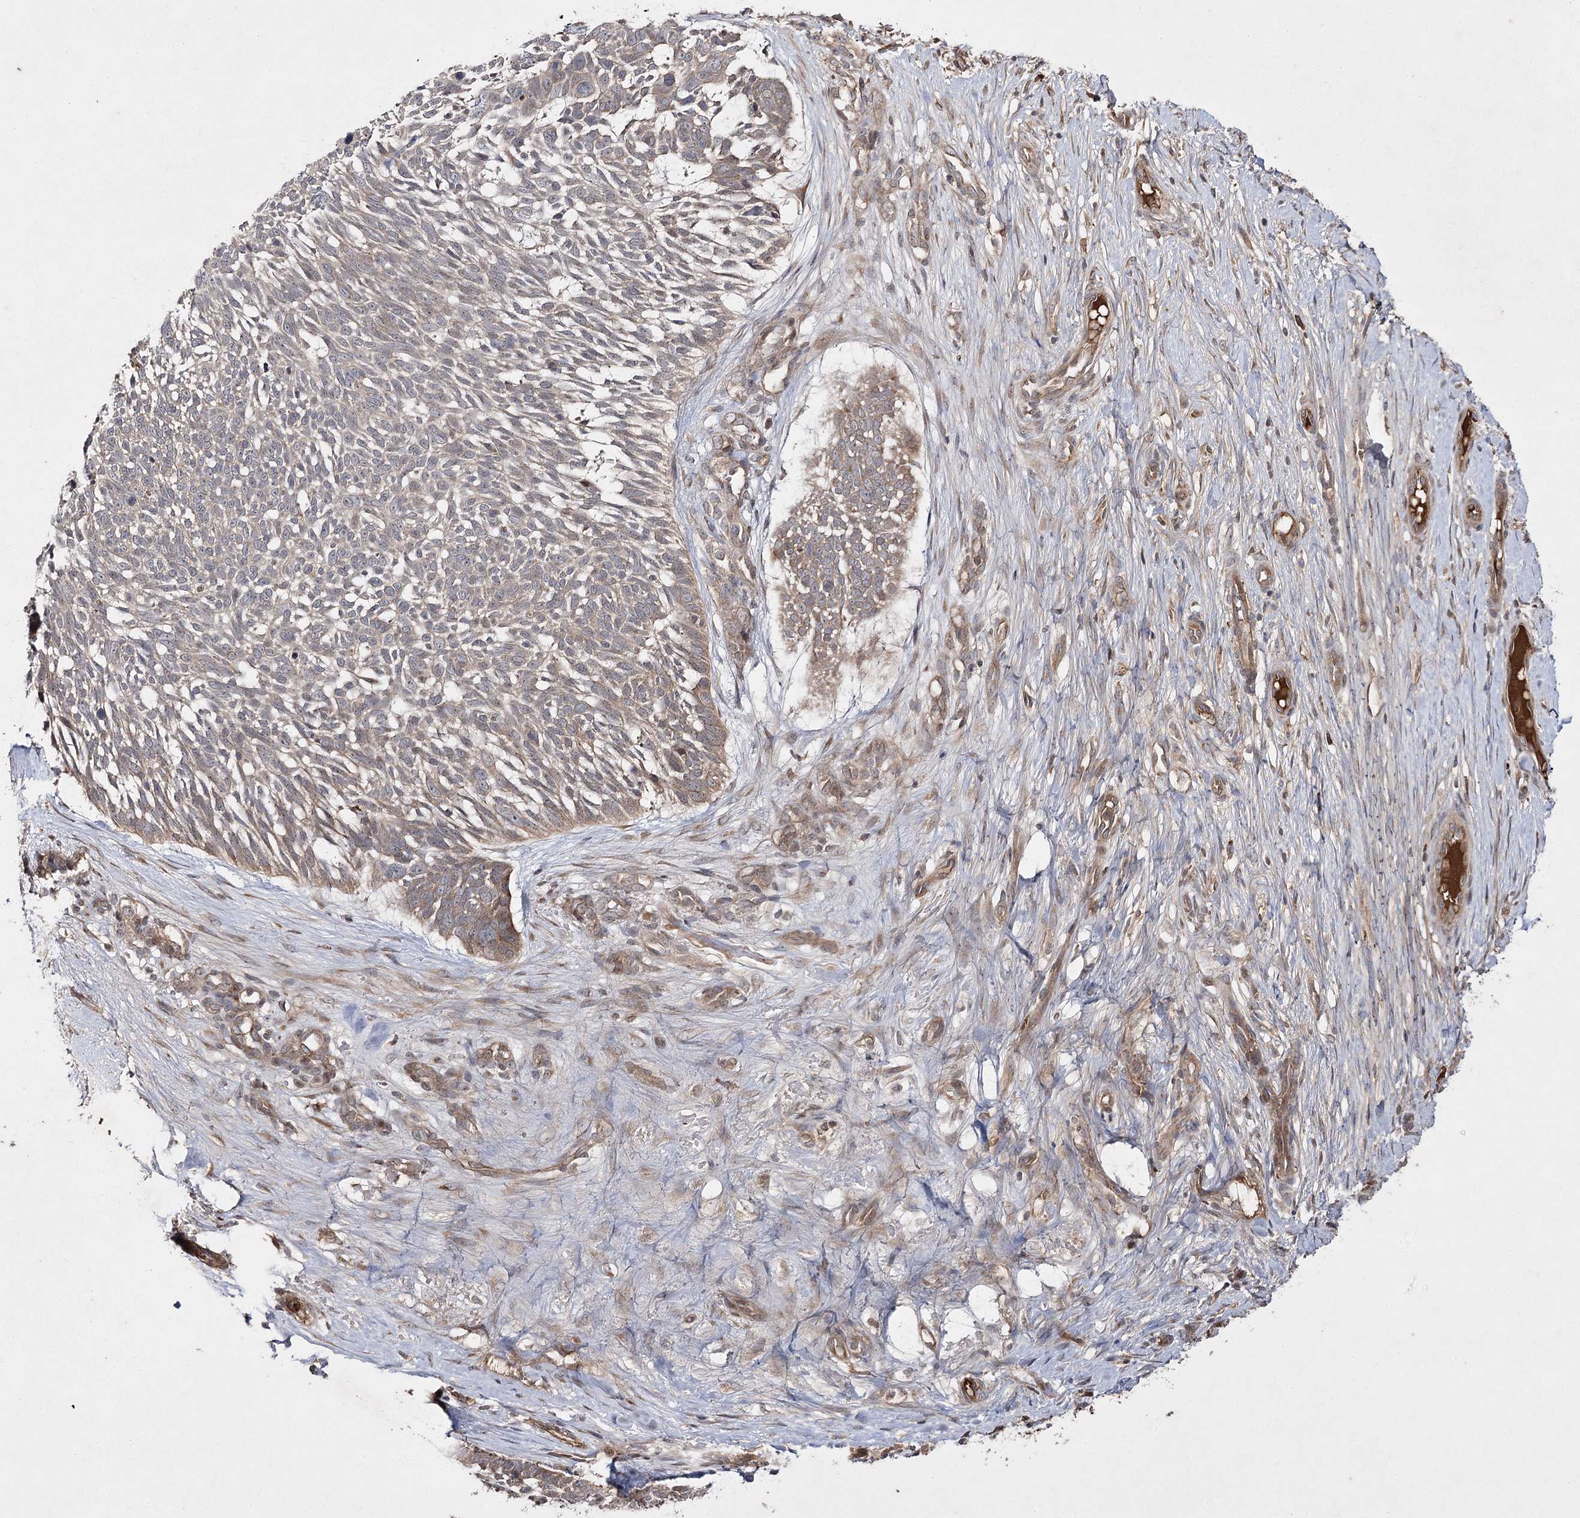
{"staining": {"intensity": "weak", "quantity": "25%-75%", "location": "cytoplasmic/membranous"}, "tissue": "skin cancer", "cell_type": "Tumor cells", "image_type": "cancer", "snomed": [{"axis": "morphology", "description": "Basal cell carcinoma"}, {"axis": "topography", "description": "Skin"}], "caption": "Protein expression analysis of human skin cancer (basal cell carcinoma) reveals weak cytoplasmic/membranous expression in about 25%-75% of tumor cells. The protein is stained brown, and the nuclei are stained in blue (DAB (3,3'-diaminobenzidine) IHC with brightfield microscopy, high magnification).", "gene": "FANCL", "patient": {"sex": "male", "age": 88}}